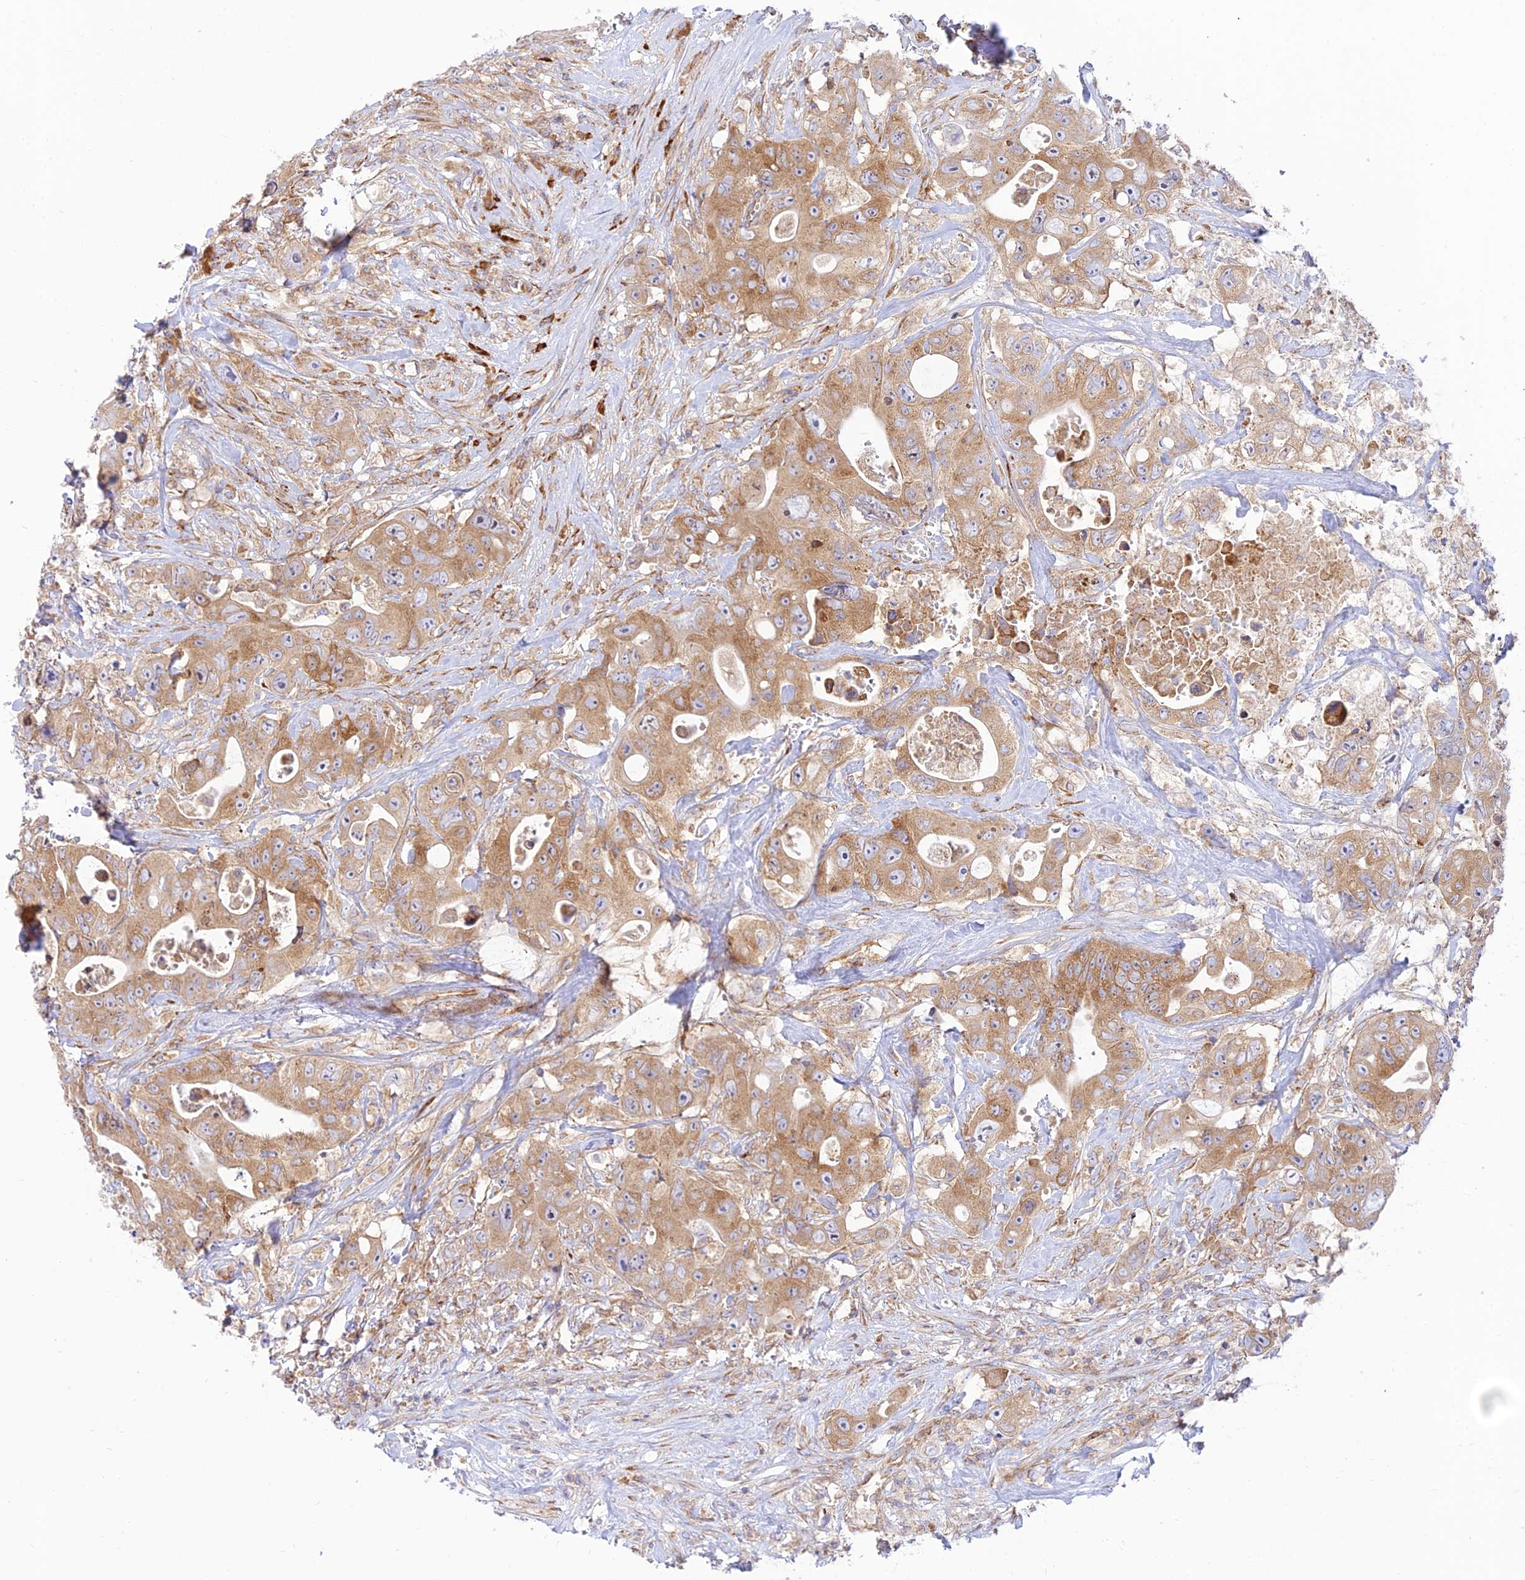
{"staining": {"intensity": "moderate", "quantity": ">75%", "location": "cytoplasmic/membranous"}, "tissue": "colorectal cancer", "cell_type": "Tumor cells", "image_type": "cancer", "snomed": [{"axis": "morphology", "description": "Adenocarcinoma, NOS"}, {"axis": "topography", "description": "Colon"}], "caption": "Colorectal adenocarcinoma stained with a protein marker demonstrates moderate staining in tumor cells.", "gene": "PIMREG", "patient": {"sex": "female", "age": 46}}